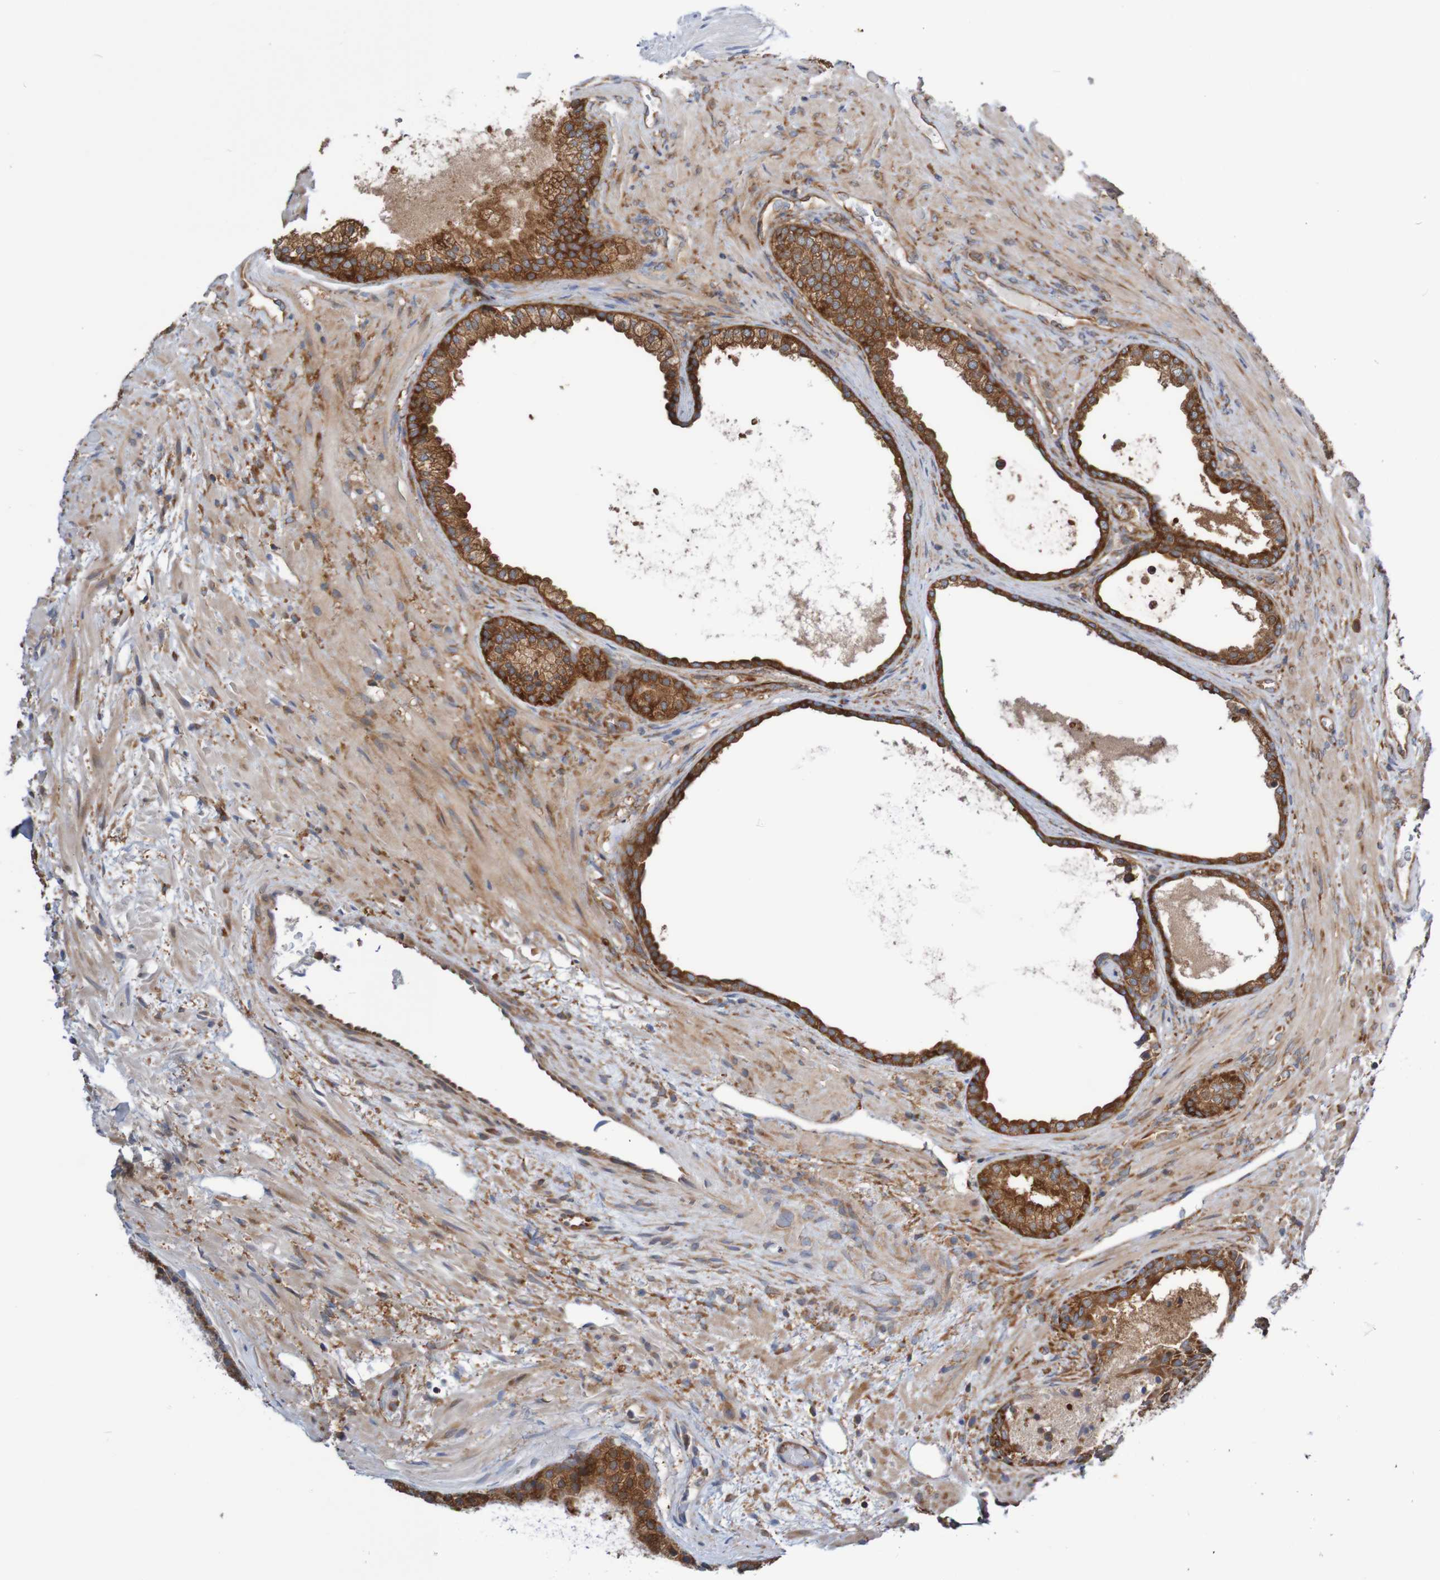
{"staining": {"intensity": "strong", "quantity": ">75%", "location": "cytoplasmic/membranous"}, "tissue": "prostate", "cell_type": "Glandular cells", "image_type": "normal", "snomed": [{"axis": "morphology", "description": "Normal tissue, NOS"}, {"axis": "topography", "description": "Prostate"}], "caption": "DAB immunohistochemical staining of benign prostate reveals strong cytoplasmic/membranous protein staining in approximately >75% of glandular cells.", "gene": "LRRC47", "patient": {"sex": "male", "age": 76}}